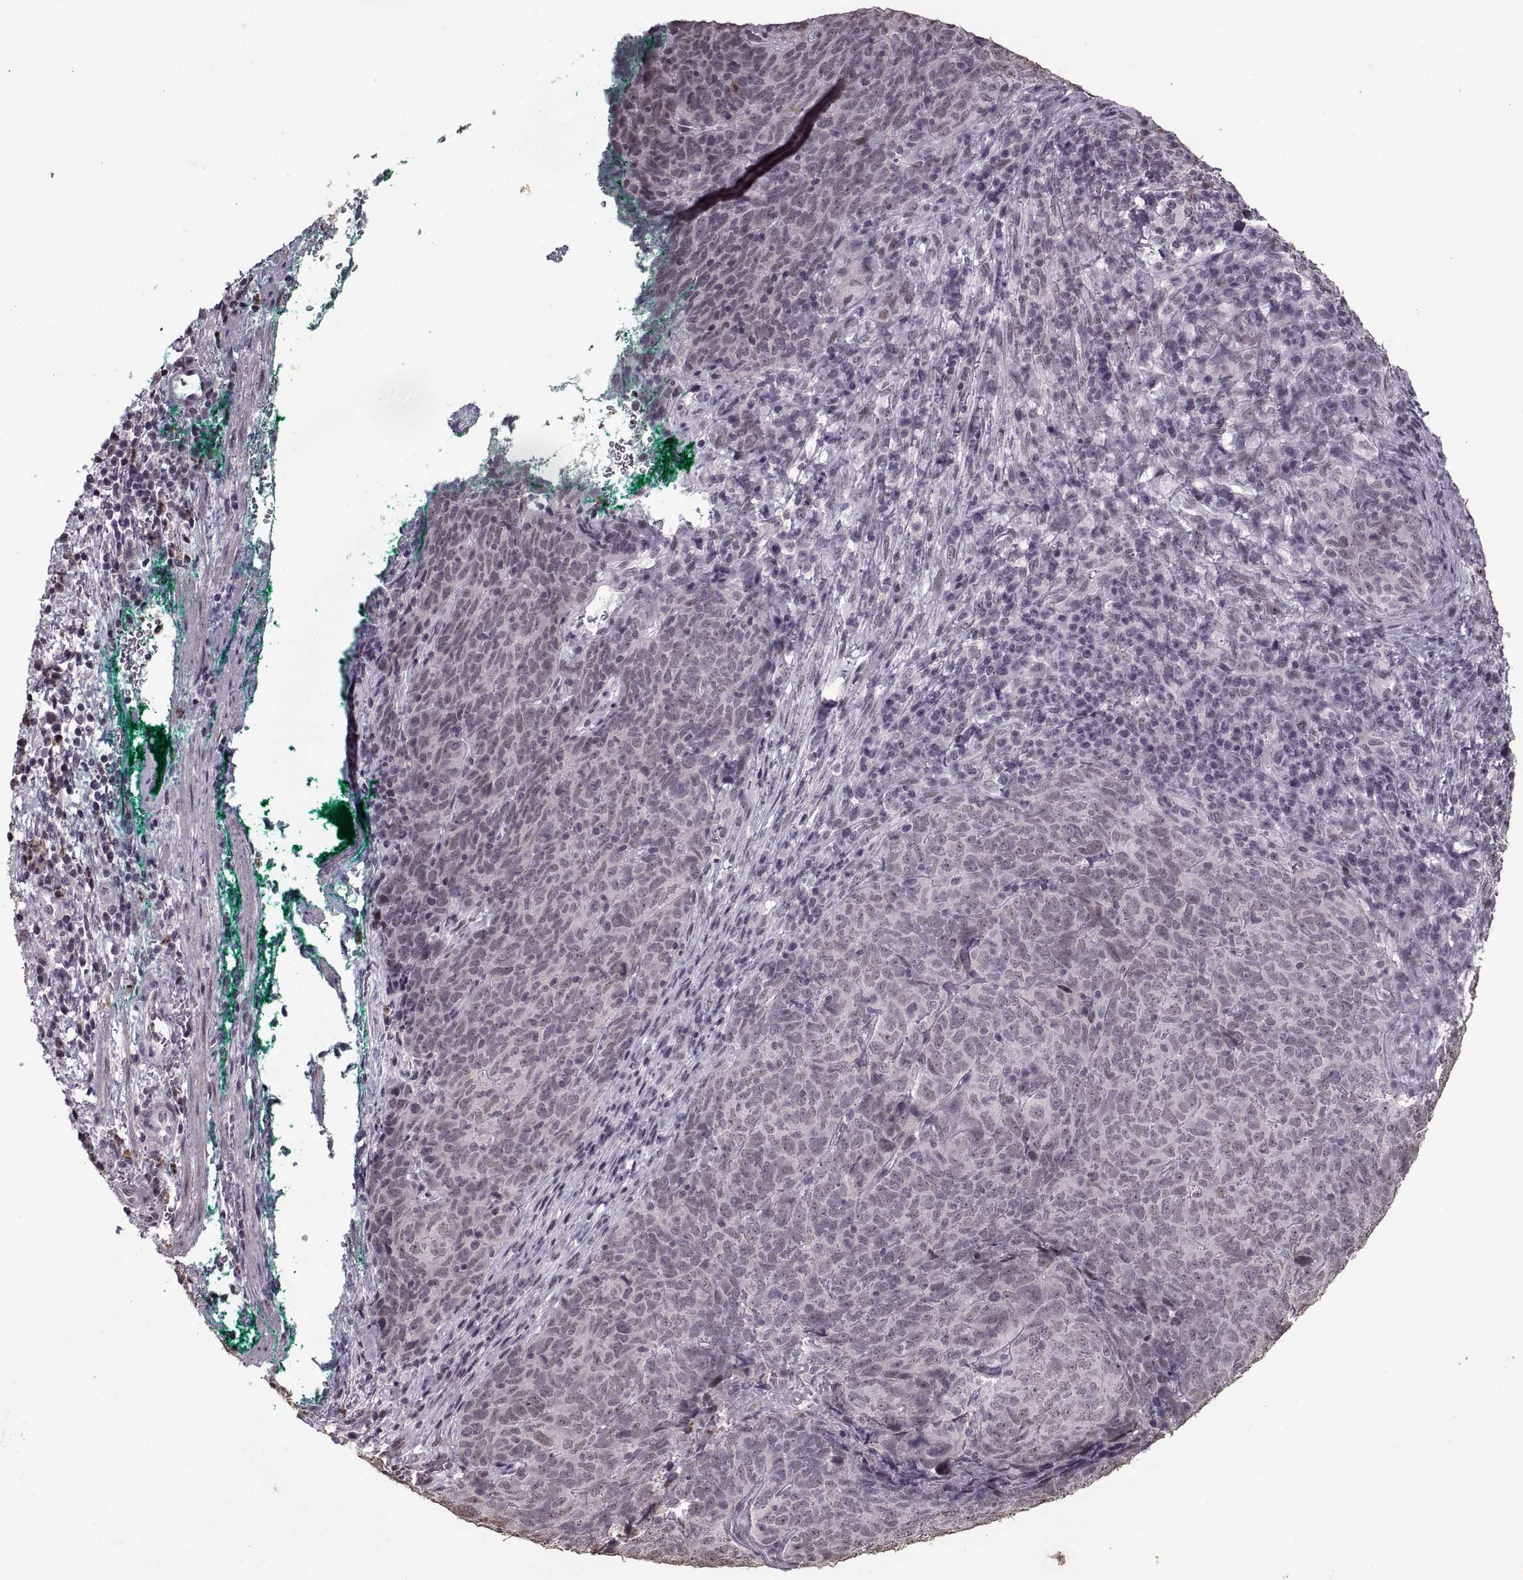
{"staining": {"intensity": "negative", "quantity": "none", "location": "none"}, "tissue": "skin cancer", "cell_type": "Tumor cells", "image_type": "cancer", "snomed": [{"axis": "morphology", "description": "Squamous cell carcinoma, NOS"}, {"axis": "topography", "description": "Skin"}, {"axis": "topography", "description": "Anal"}], "caption": "High power microscopy photomicrograph of an IHC micrograph of squamous cell carcinoma (skin), revealing no significant staining in tumor cells.", "gene": "PALS1", "patient": {"sex": "female", "age": 51}}